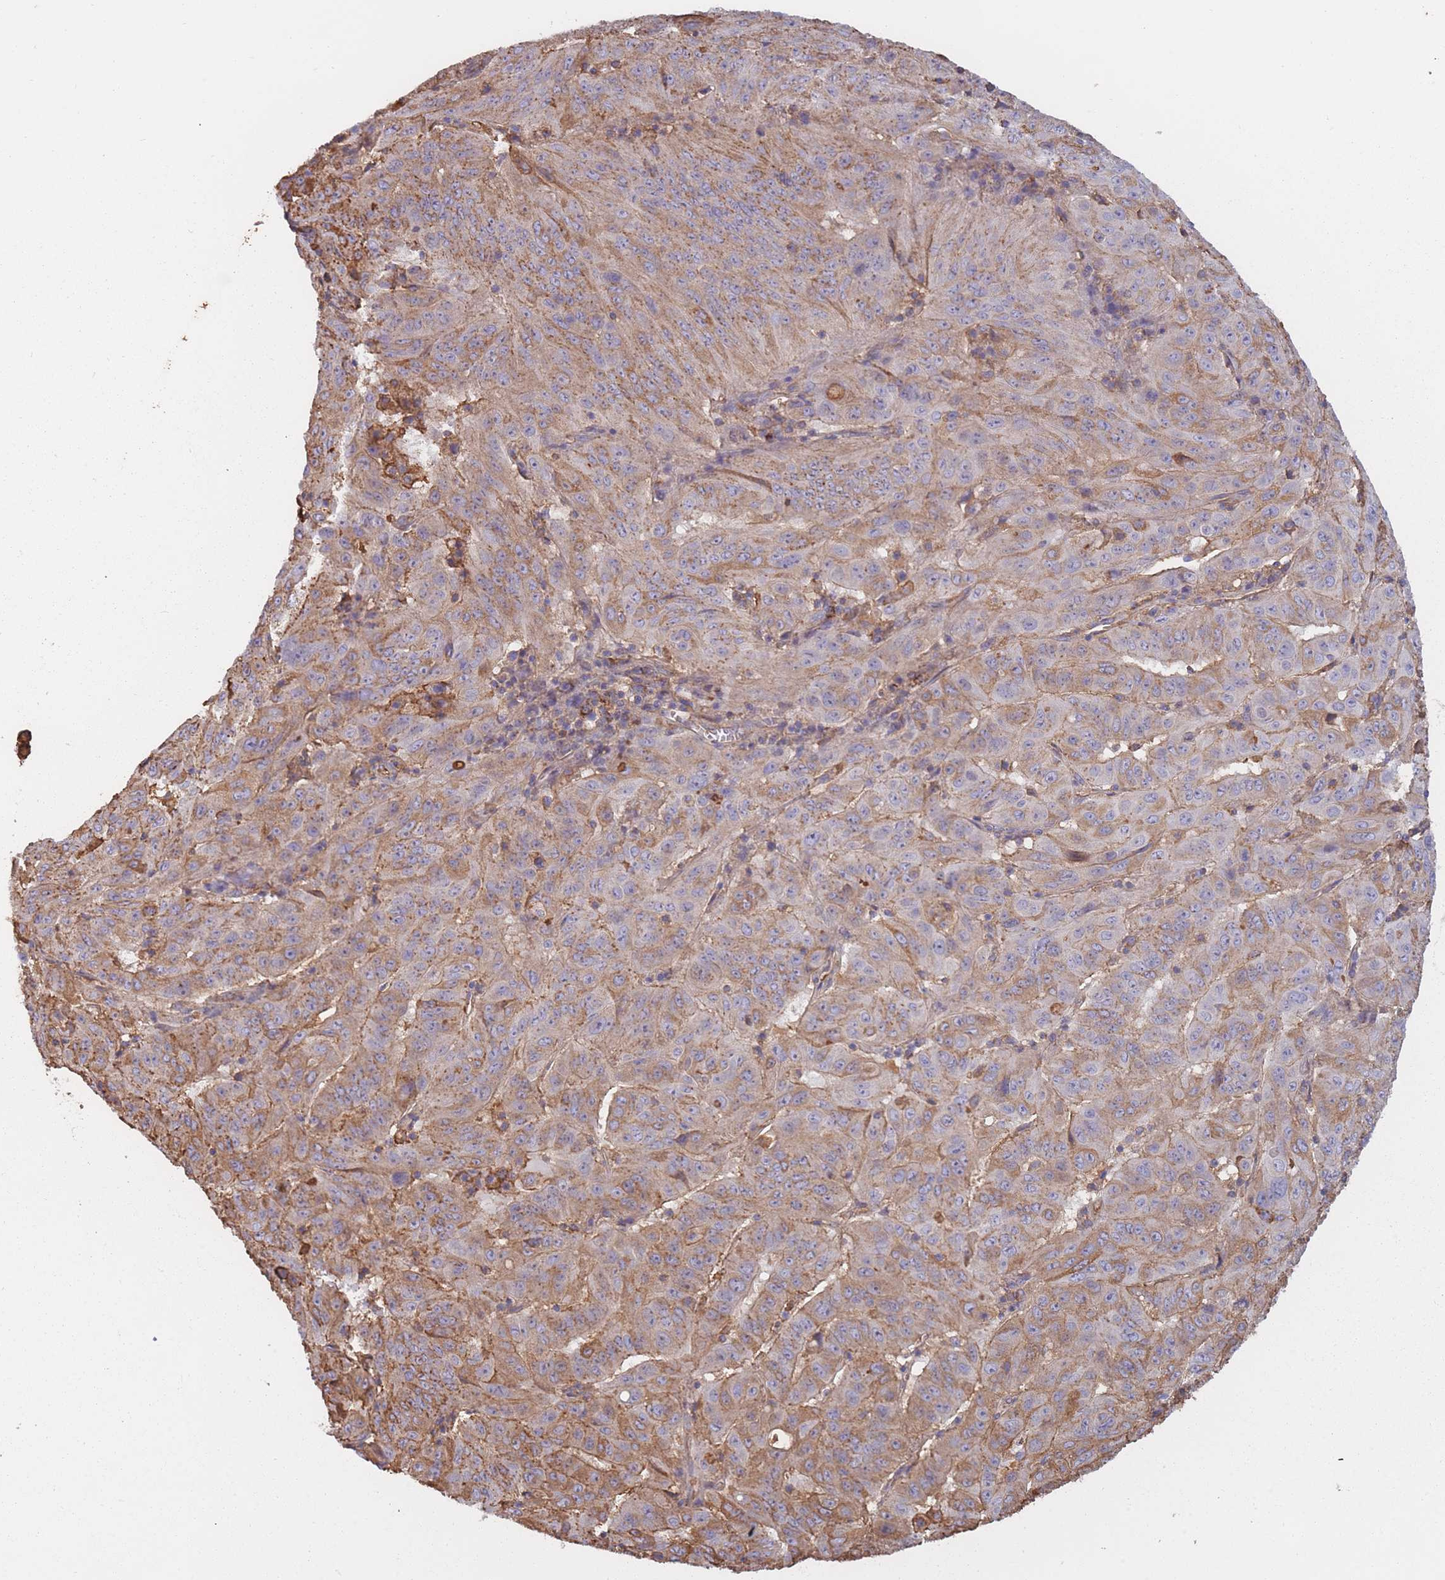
{"staining": {"intensity": "moderate", "quantity": "25%-75%", "location": "cytoplasmic/membranous"}, "tissue": "pancreatic cancer", "cell_type": "Tumor cells", "image_type": "cancer", "snomed": [{"axis": "morphology", "description": "Adenocarcinoma, NOS"}, {"axis": "topography", "description": "Pancreas"}], "caption": "This micrograph exhibits pancreatic cancer (adenocarcinoma) stained with immunohistochemistry (IHC) to label a protein in brown. The cytoplasmic/membranous of tumor cells show moderate positivity for the protein. Nuclei are counter-stained blue.", "gene": "KAT2A", "patient": {"sex": "male", "age": 63}}